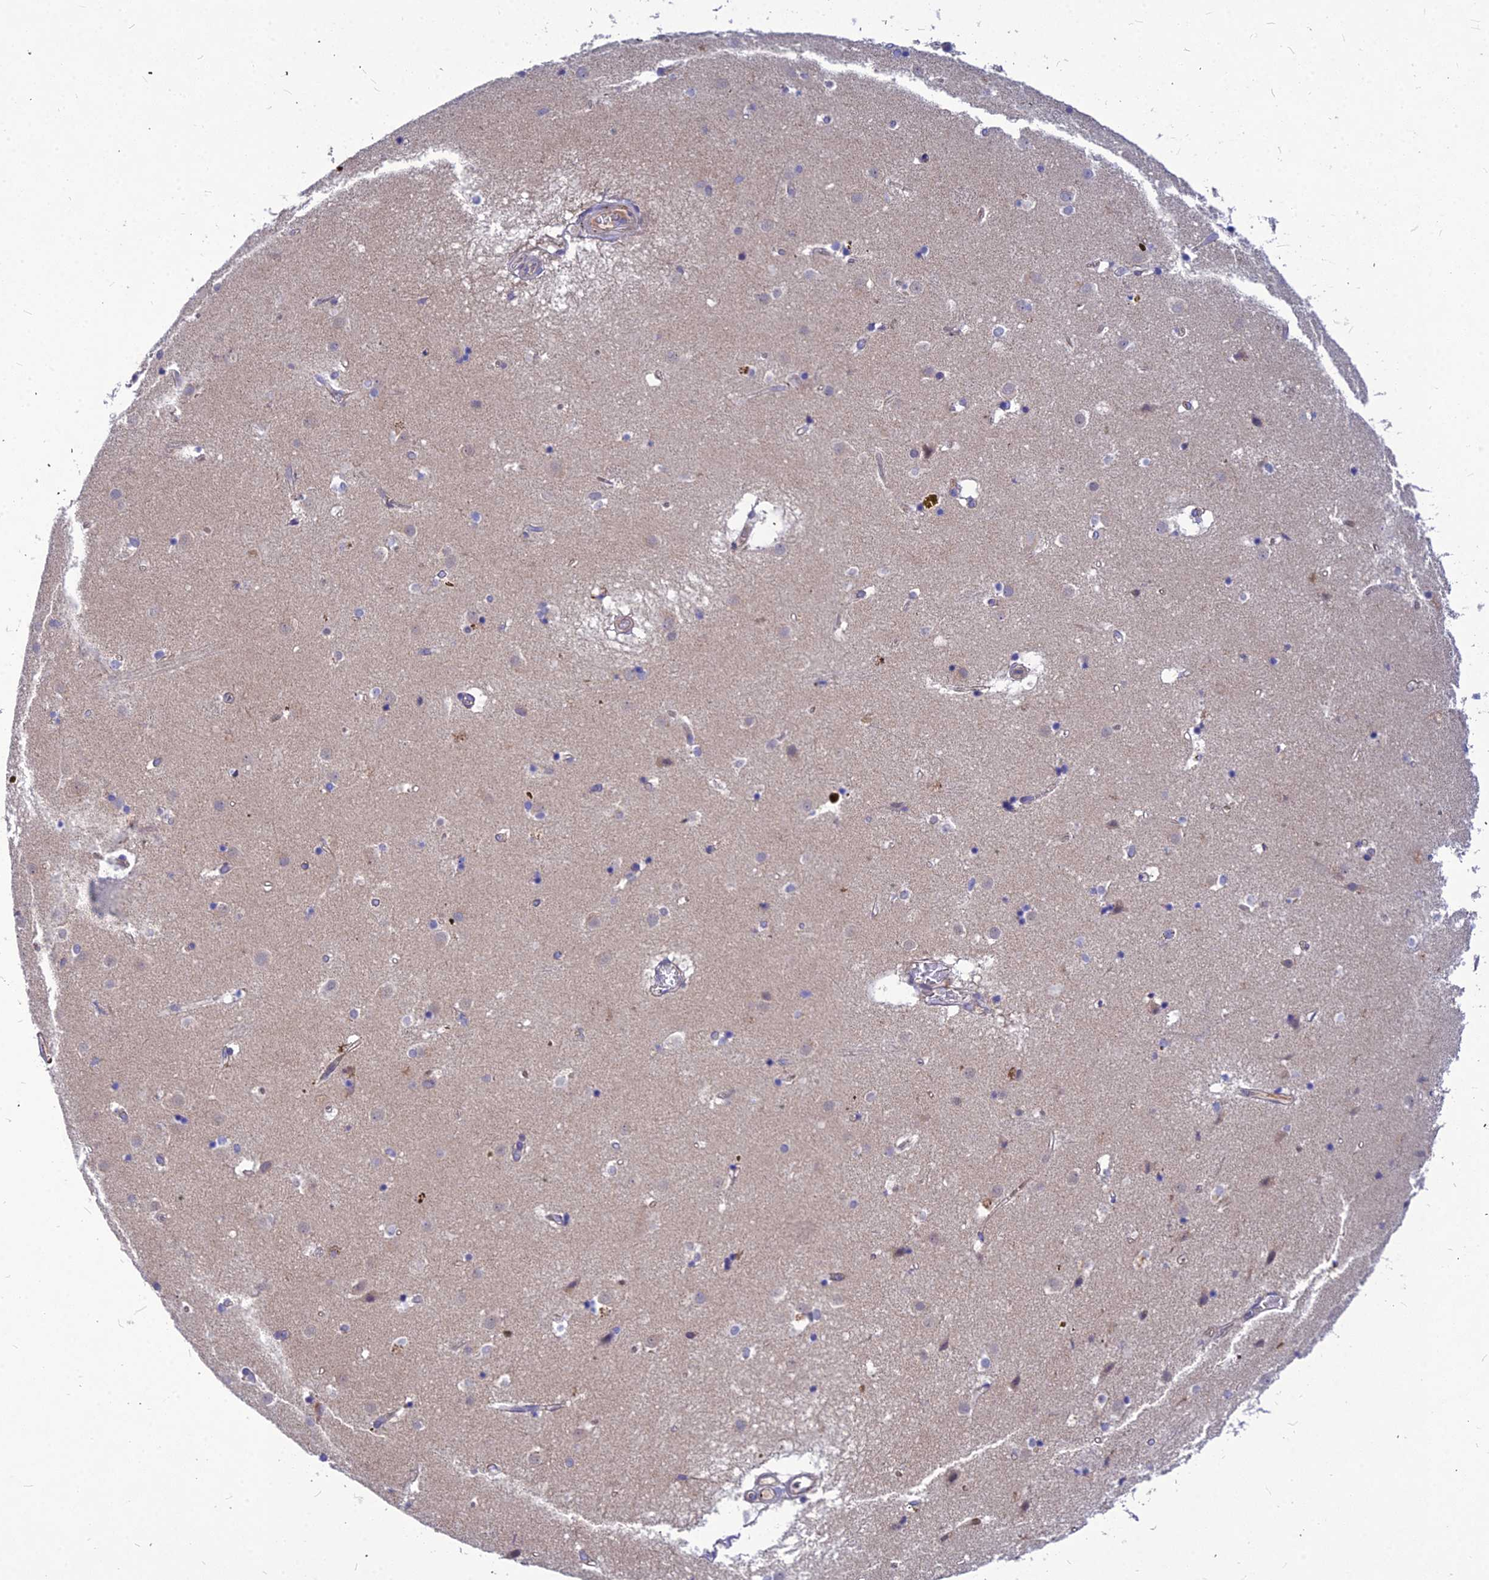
{"staining": {"intensity": "negative", "quantity": "none", "location": "none"}, "tissue": "caudate", "cell_type": "Glial cells", "image_type": "normal", "snomed": [{"axis": "morphology", "description": "Normal tissue, NOS"}, {"axis": "topography", "description": "Lateral ventricle wall"}], "caption": "Immunohistochemistry image of benign caudate: caudate stained with DAB shows no significant protein expression in glial cells.", "gene": "DMRTA1", "patient": {"sex": "male", "age": 70}}